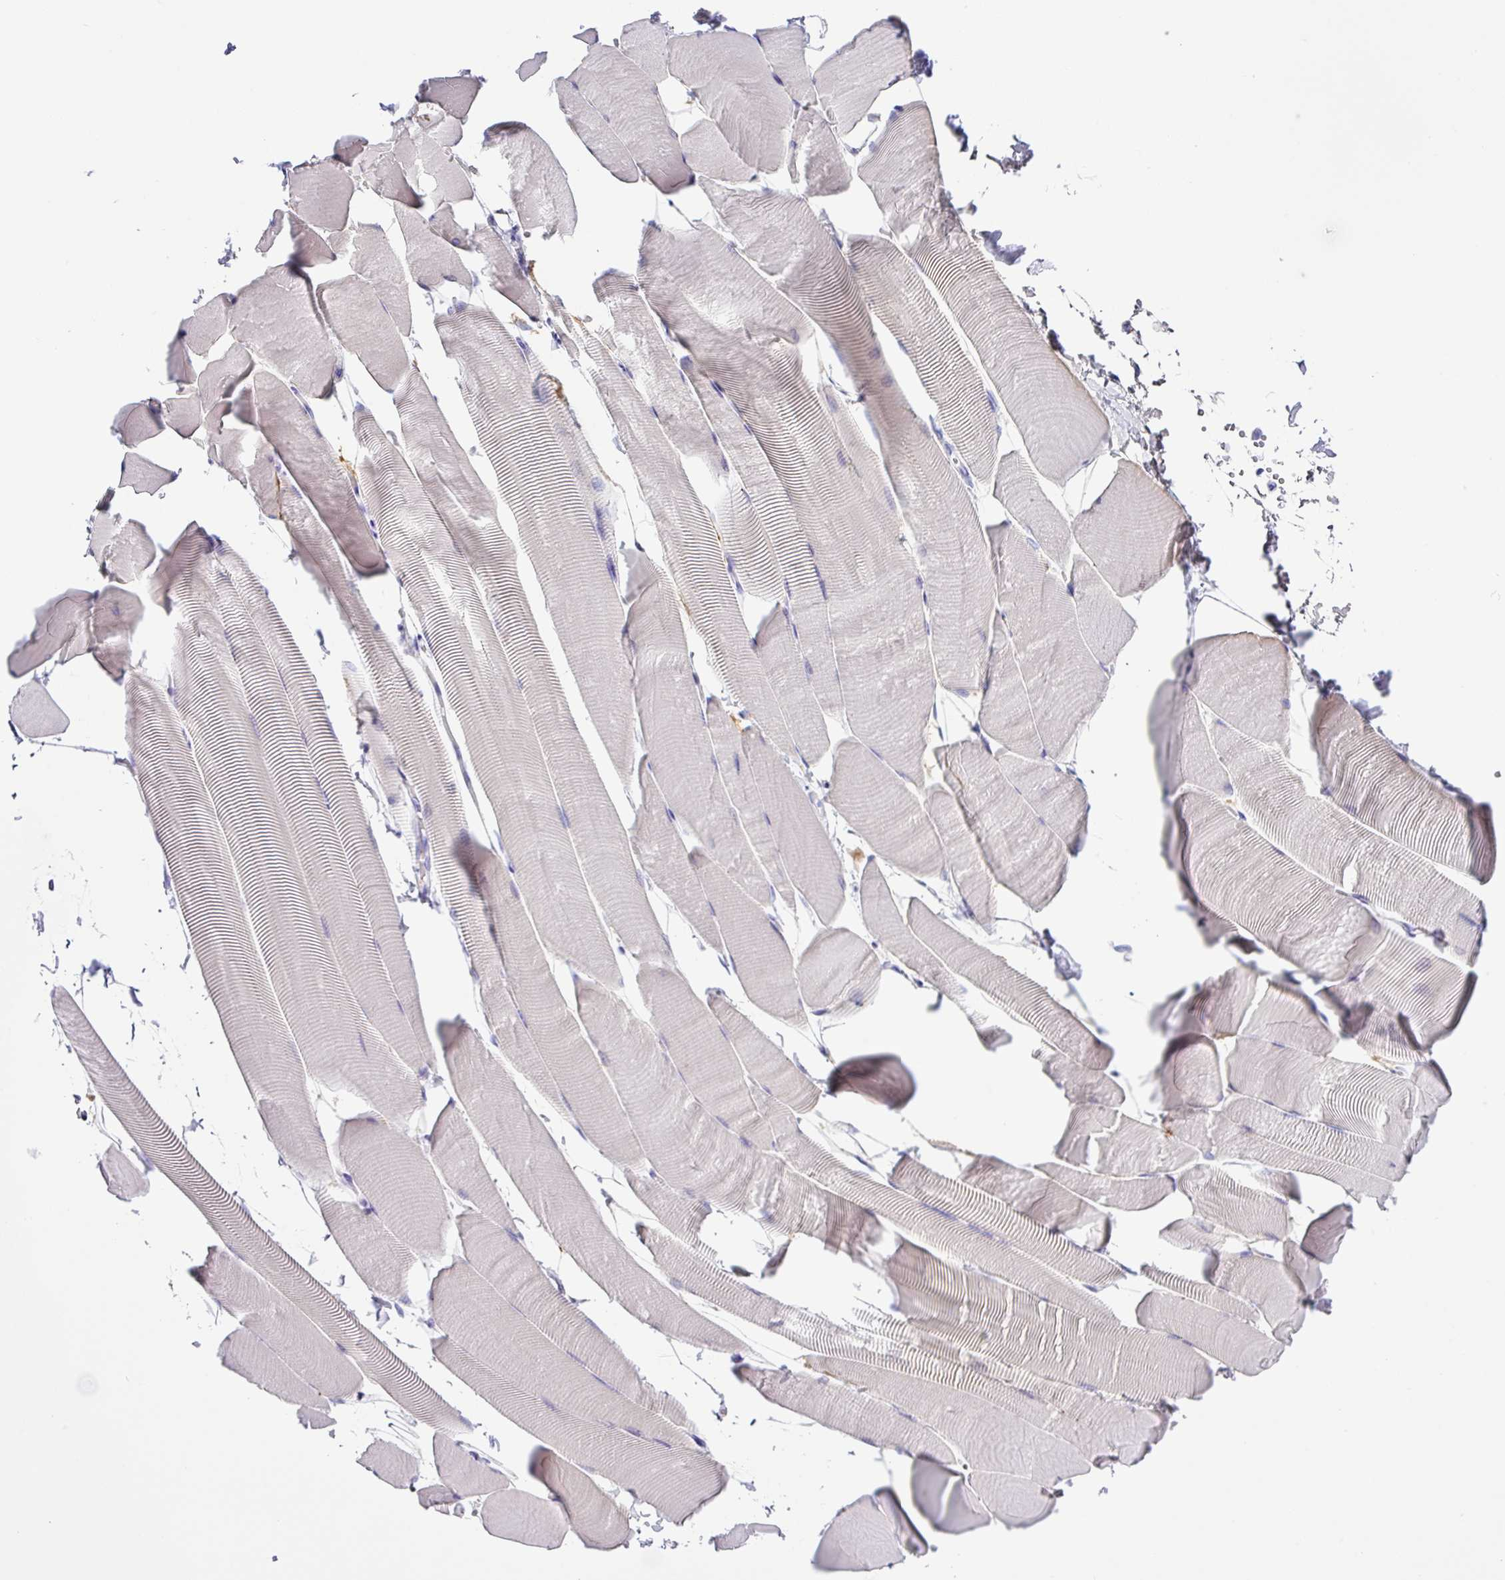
{"staining": {"intensity": "negative", "quantity": "none", "location": "none"}, "tissue": "skeletal muscle", "cell_type": "Myocytes", "image_type": "normal", "snomed": [{"axis": "morphology", "description": "Normal tissue, NOS"}, {"axis": "topography", "description": "Skeletal muscle"}], "caption": "A photomicrograph of human skeletal muscle is negative for staining in myocytes.", "gene": "ZG16", "patient": {"sex": "male", "age": 25}}